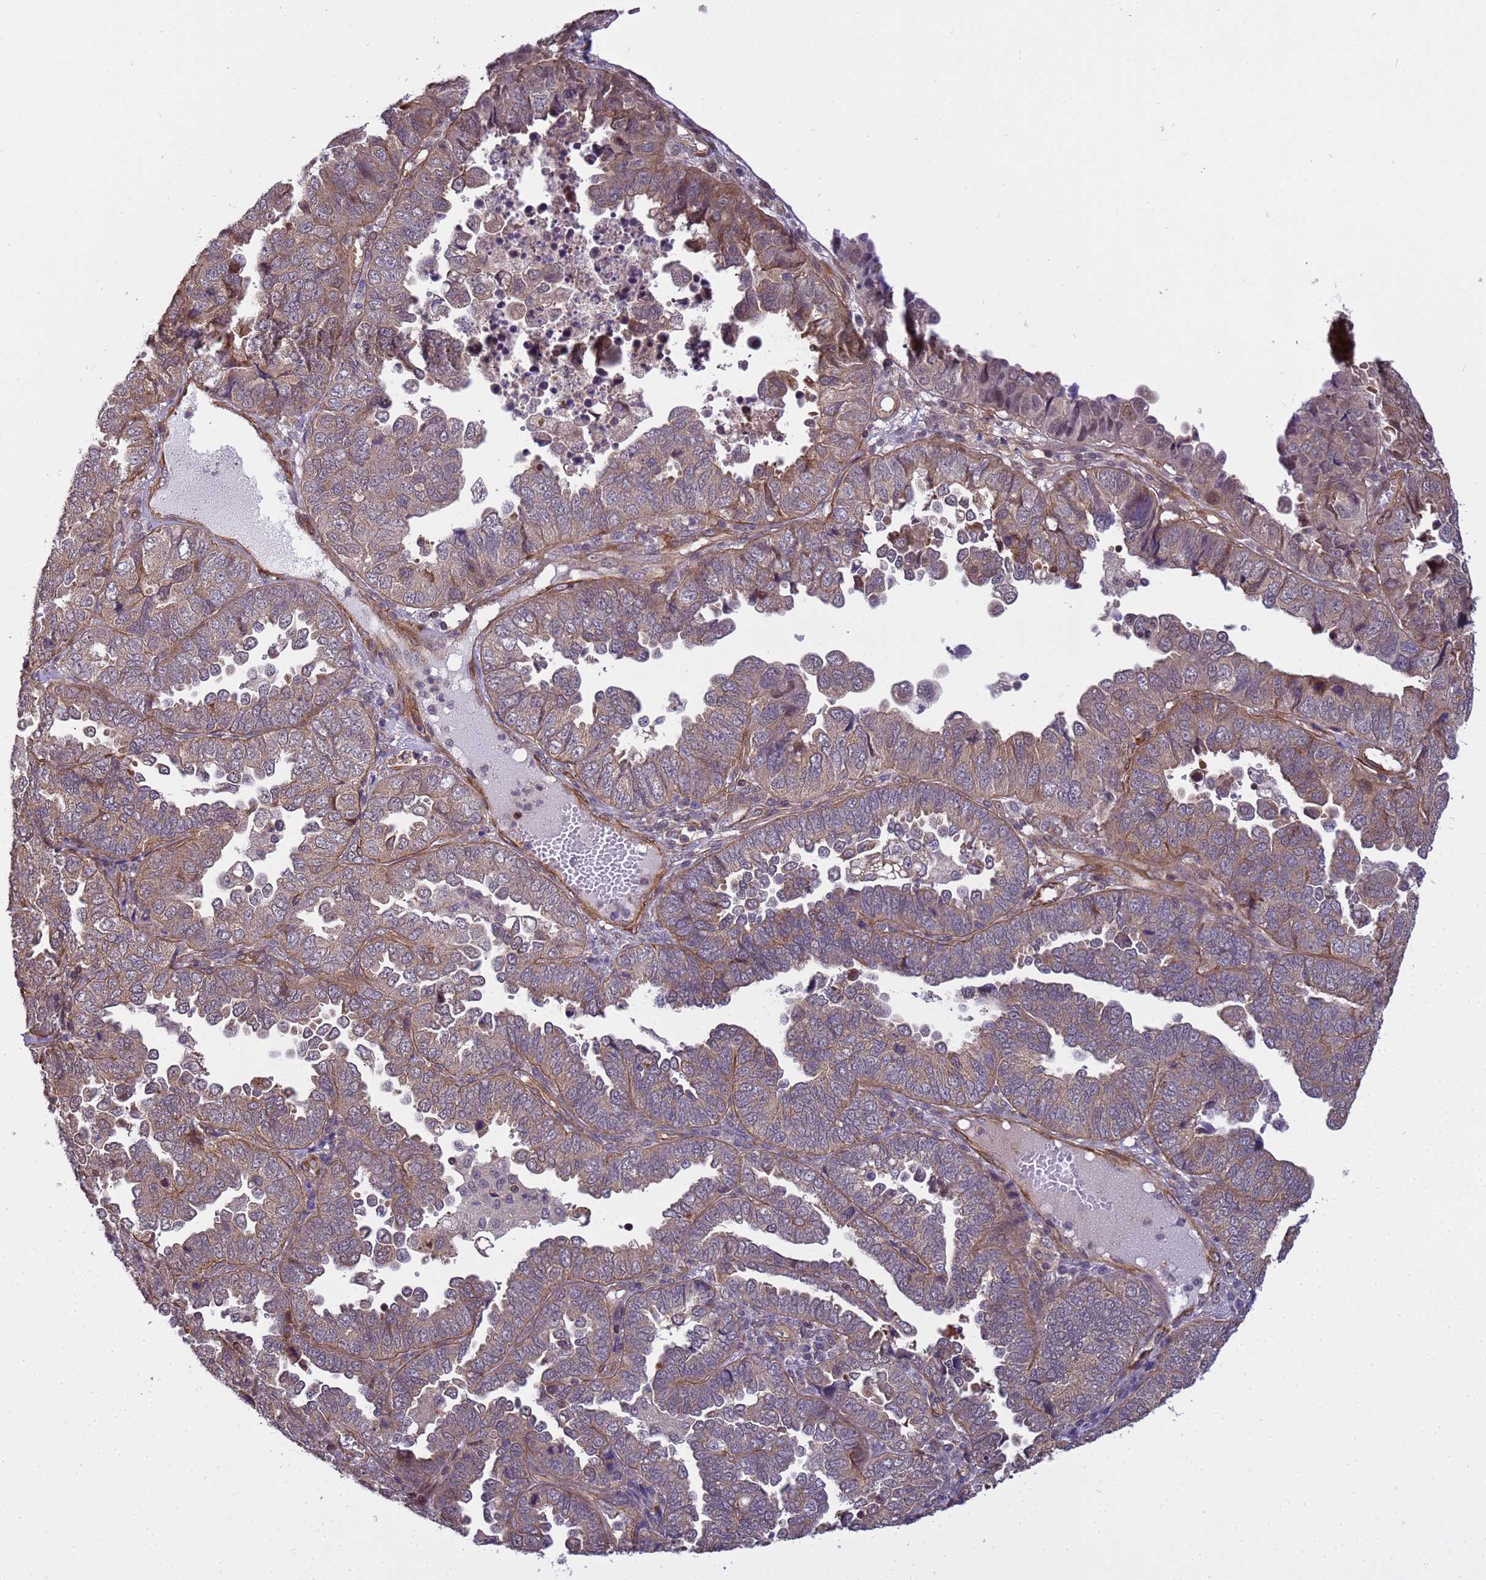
{"staining": {"intensity": "weak", "quantity": ">75%", "location": "cytoplasmic/membranous"}, "tissue": "endometrial cancer", "cell_type": "Tumor cells", "image_type": "cancer", "snomed": [{"axis": "morphology", "description": "Adenocarcinoma, NOS"}, {"axis": "topography", "description": "Endometrium"}], "caption": "This image reveals endometrial cancer stained with immunohistochemistry (IHC) to label a protein in brown. The cytoplasmic/membranous of tumor cells show weak positivity for the protein. Nuclei are counter-stained blue.", "gene": "ITGB4", "patient": {"sex": "female", "age": 79}}